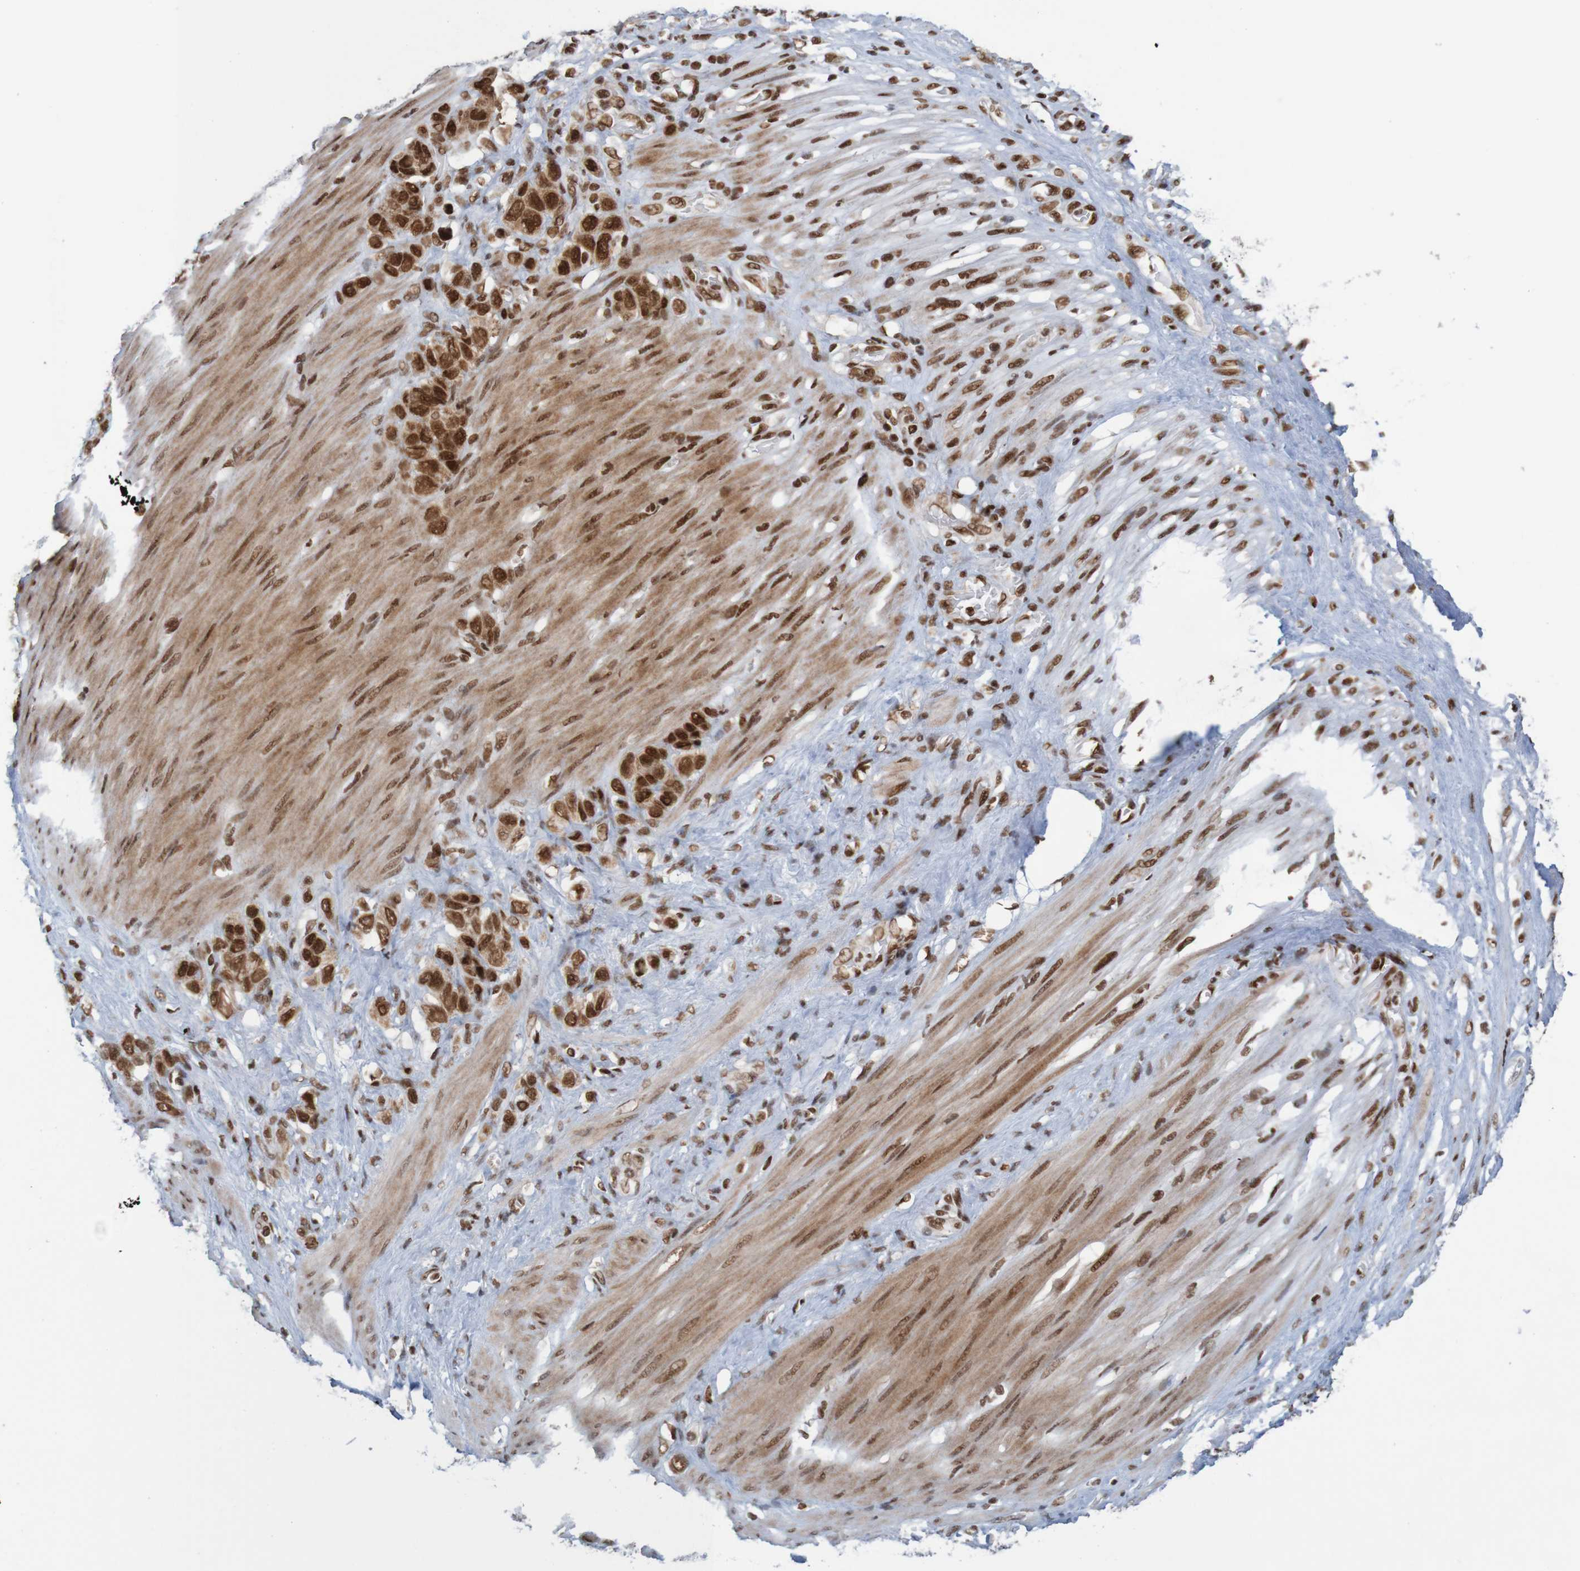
{"staining": {"intensity": "strong", "quantity": ">75%", "location": "nuclear"}, "tissue": "stomach cancer", "cell_type": "Tumor cells", "image_type": "cancer", "snomed": [{"axis": "morphology", "description": "Adenocarcinoma, NOS"}, {"axis": "morphology", "description": "Adenocarcinoma, High grade"}, {"axis": "topography", "description": "Stomach, upper"}, {"axis": "topography", "description": "Stomach, lower"}], "caption": "A photomicrograph showing strong nuclear positivity in approximately >75% of tumor cells in stomach cancer (adenocarcinoma (high-grade)), as visualized by brown immunohistochemical staining.", "gene": "THRAP3", "patient": {"sex": "female", "age": 65}}